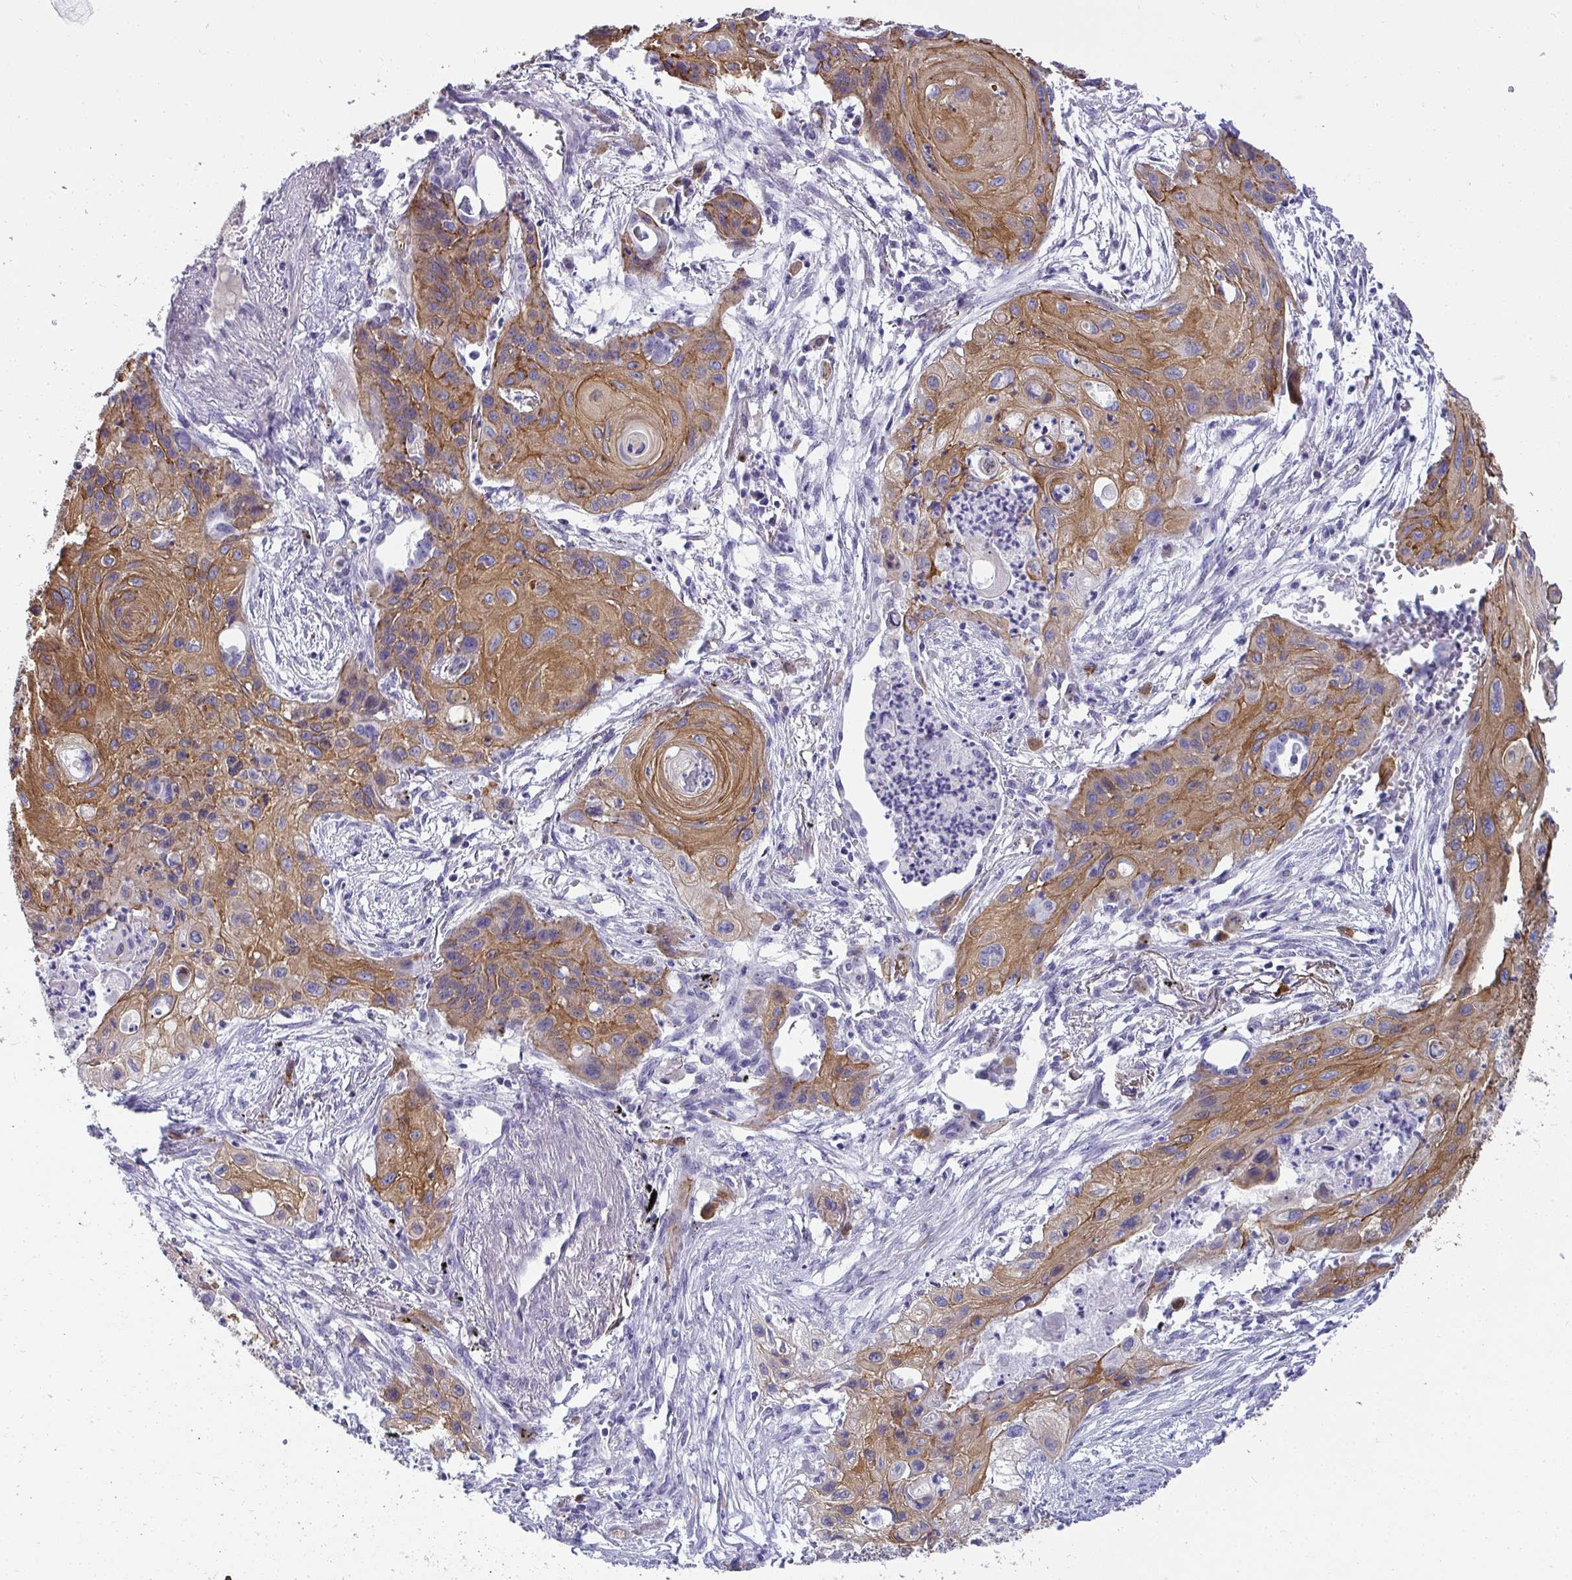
{"staining": {"intensity": "moderate", "quantity": "25%-75%", "location": "cytoplasmic/membranous"}, "tissue": "lung cancer", "cell_type": "Tumor cells", "image_type": "cancer", "snomed": [{"axis": "morphology", "description": "Squamous cell carcinoma, NOS"}, {"axis": "topography", "description": "Lung"}], "caption": "Lung squamous cell carcinoma was stained to show a protein in brown. There is medium levels of moderate cytoplasmic/membranous staining in approximately 25%-75% of tumor cells.", "gene": "AK5", "patient": {"sex": "male", "age": 71}}